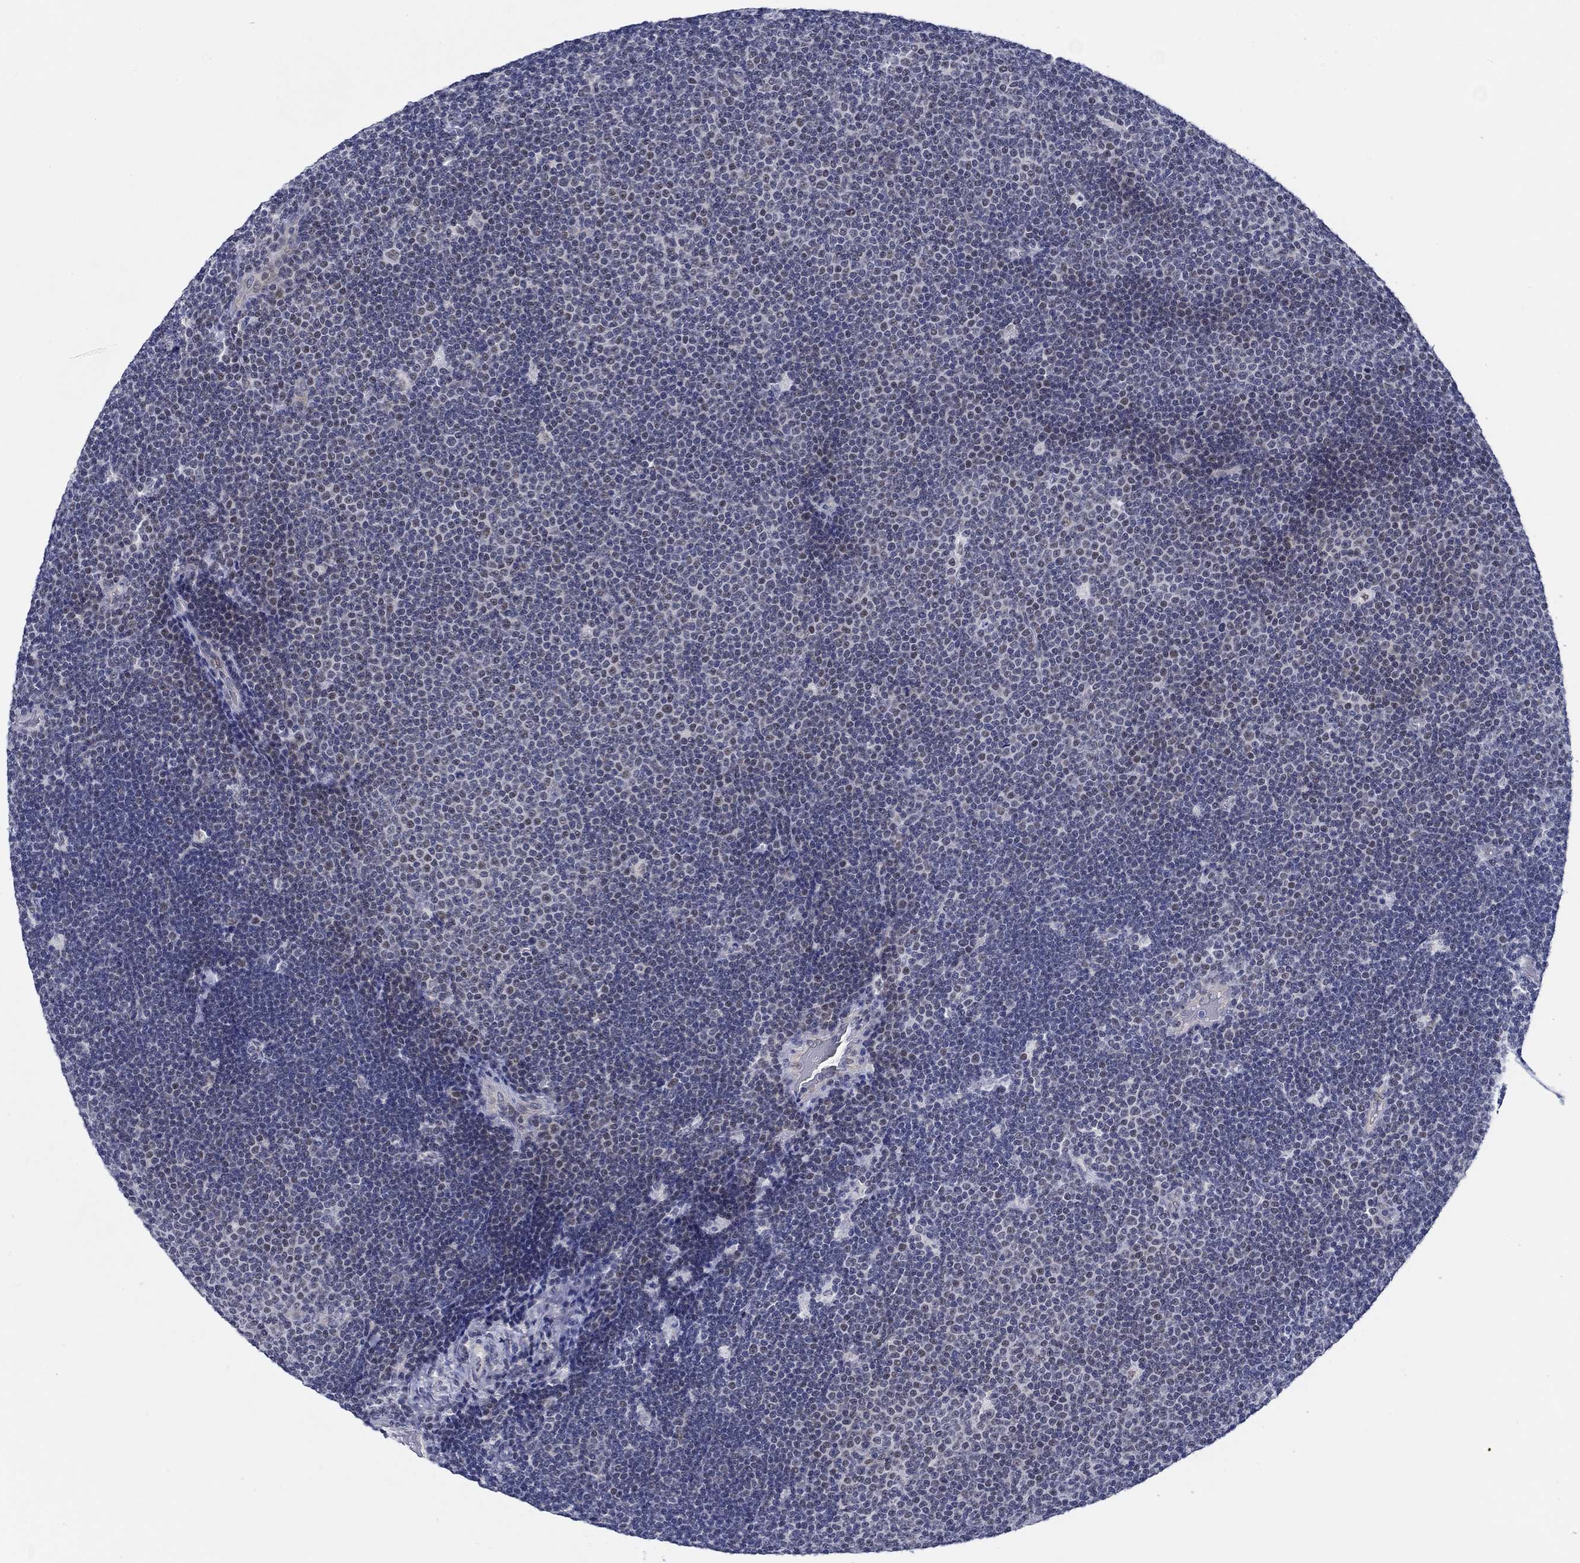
{"staining": {"intensity": "negative", "quantity": "none", "location": "none"}, "tissue": "lymphoma", "cell_type": "Tumor cells", "image_type": "cancer", "snomed": [{"axis": "morphology", "description": "Malignant lymphoma, non-Hodgkin's type, Low grade"}, {"axis": "topography", "description": "Brain"}], "caption": "Histopathology image shows no protein positivity in tumor cells of lymphoma tissue.", "gene": "SLC34A1", "patient": {"sex": "female", "age": 66}}